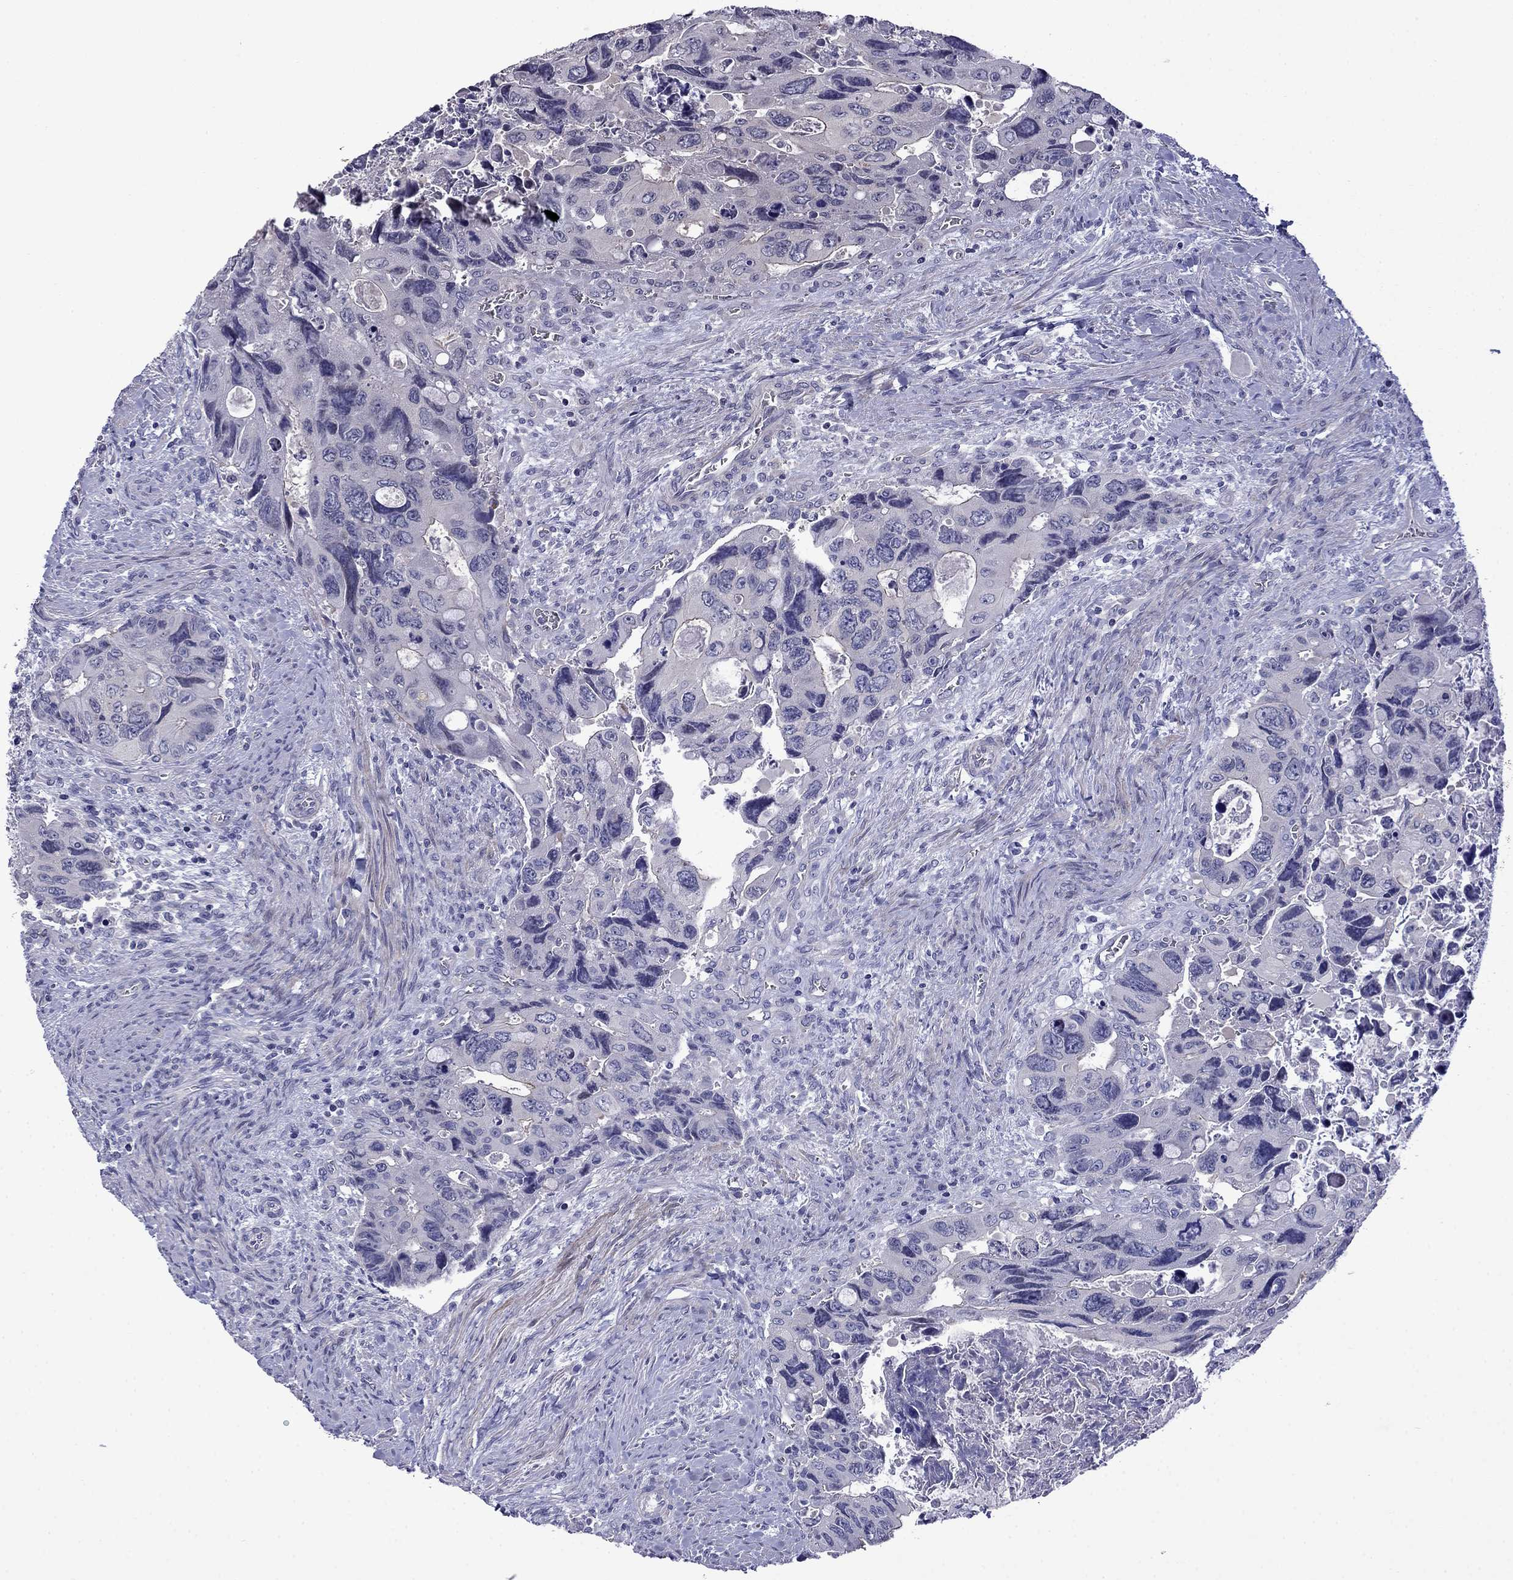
{"staining": {"intensity": "negative", "quantity": "none", "location": "none"}, "tissue": "colorectal cancer", "cell_type": "Tumor cells", "image_type": "cancer", "snomed": [{"axis": "morphology", "description": "Adenocarcinoma, NOS"}, {"axis": "topography", "description": "Rectum"}], "caption": "An image of human colorectal cancer (adenocarcinoma) is negative for staining in tumor cells. (Immunohistochemistry (ihc), brightfield microscopy, high magnification).", "gene": "PRR18", "patient": {"sex": "male", "age": 62}}